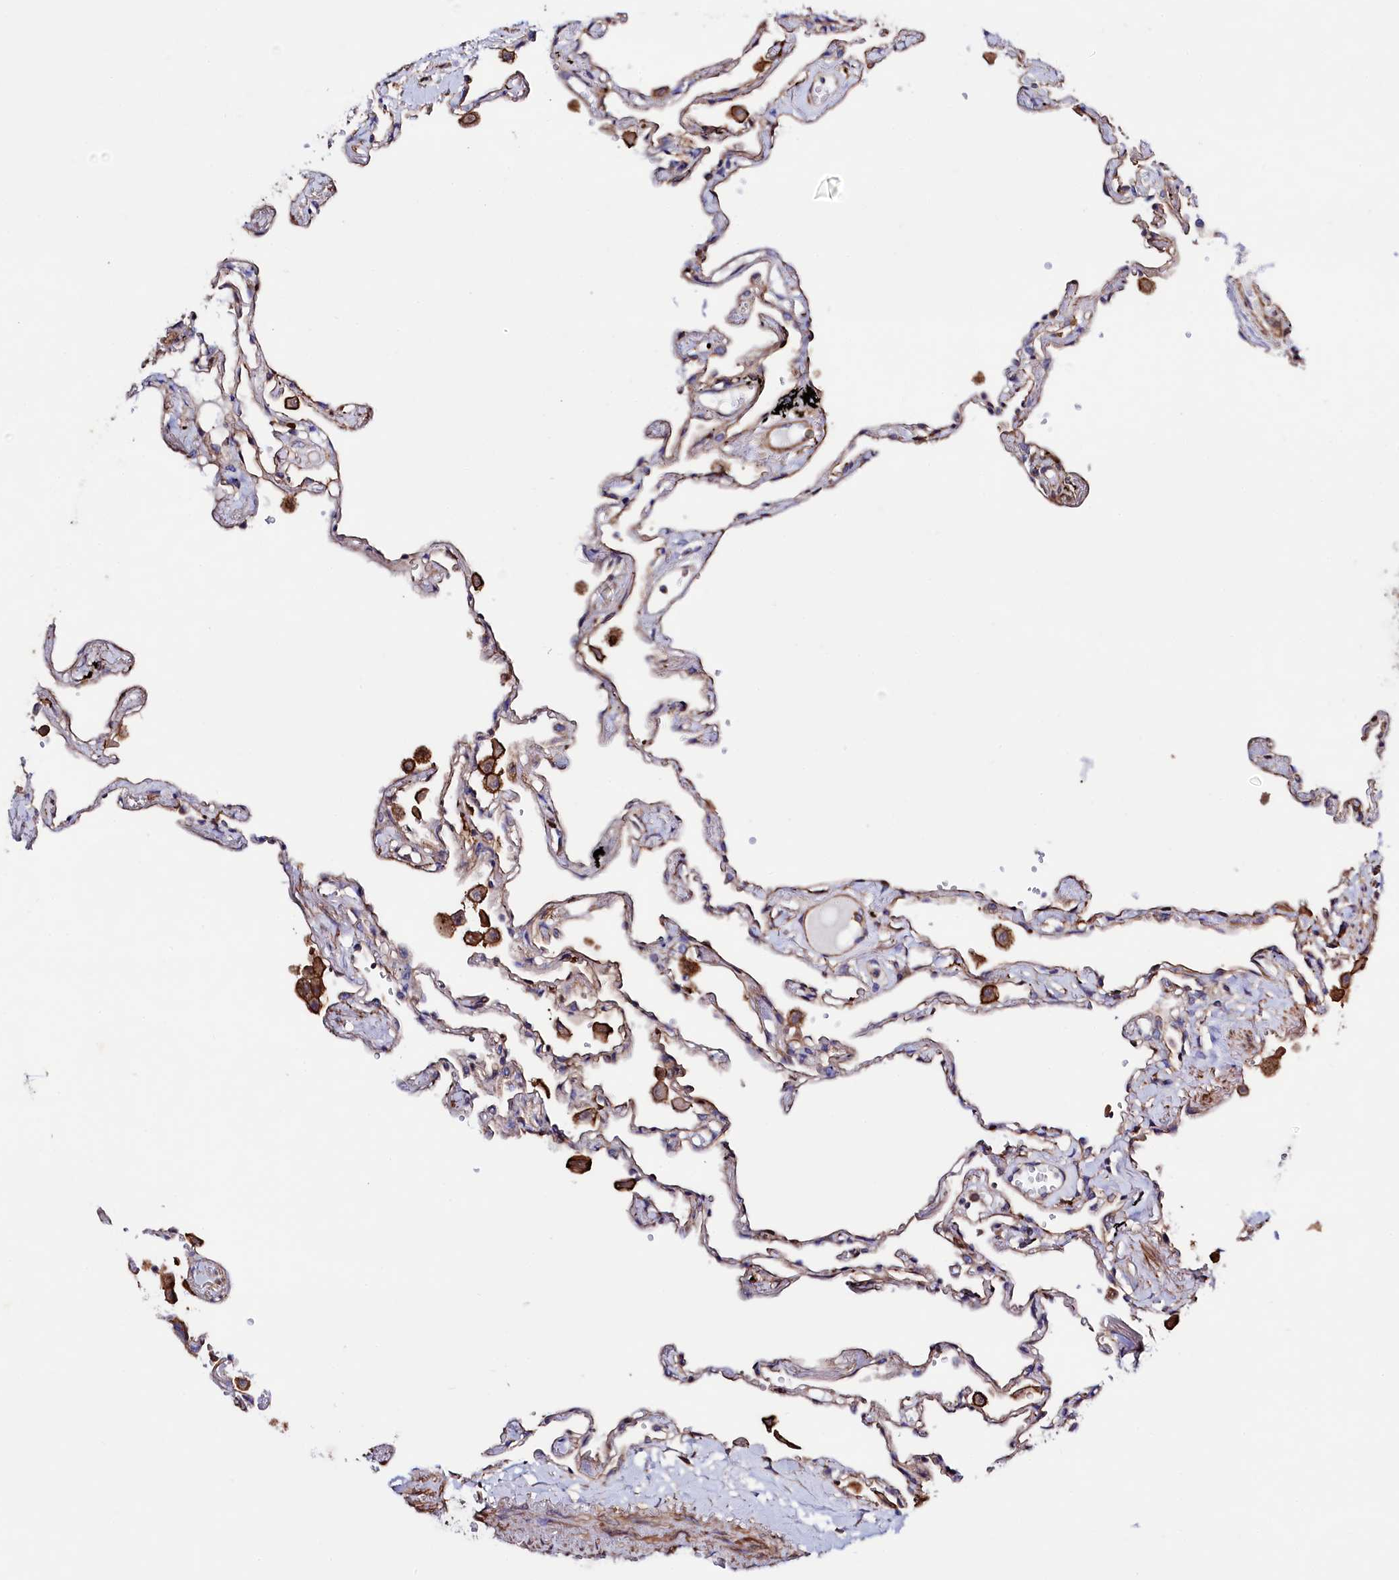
{"staining": {"intensity": "moderate", "quantity": "25%-75%", "location": "cytoplasmic/membranous"}, "tissue": "lung", "cell_type": "Alveolar cells", "image_type": "normal", "snomed": [{"axis": "morphology", "description": "Normal tissue, NOS"}, {"axis": "topography", "description": "Lung"}], "caption": "Lung stained with IHC demonstrates moderate cytoplasmic/membranous staining in about 25%-75% of alveolar cells.", "gene": "STAMBPL1", "patient": {"sex": "female", "age": 67}}